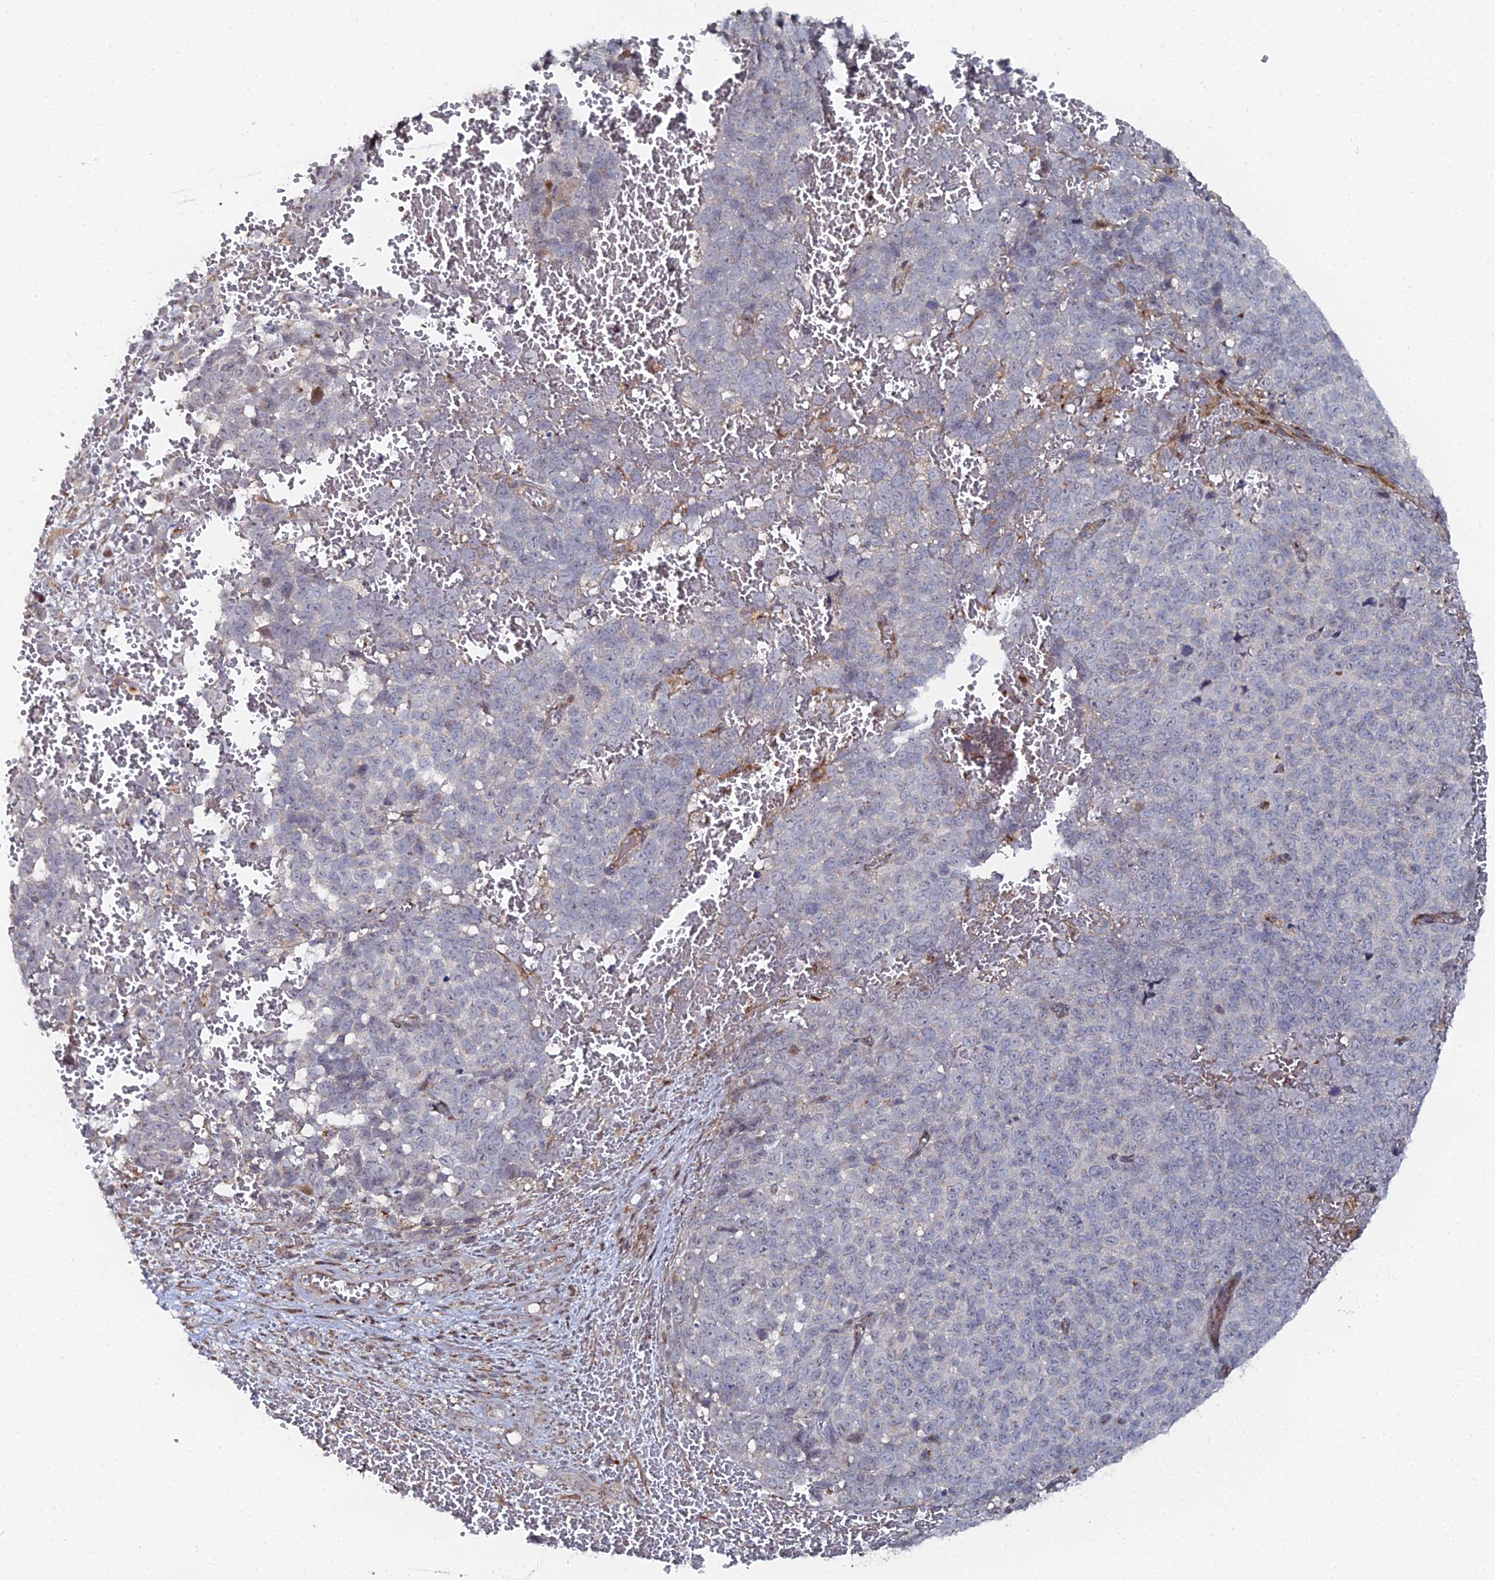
{"staining": {"intensity": "negative", "quantity": "none", "location": "none"}, "tissue": "melanoma", "cell_type": "Tumor cells", "image_type": "cancer", "snomed": [{"axis": "morphology", "description": "Malignant melanoma, NOS"}, {"axis": "topography", "description": "Nose, NOS"}], "caption": "An immunohistochemistry (IHC) histopathology image of melanoma is shown. There is no staining in tumor cells of melanoma.", "gene": "SGMS1", "patient": {"sex": "female", "age": 48}}